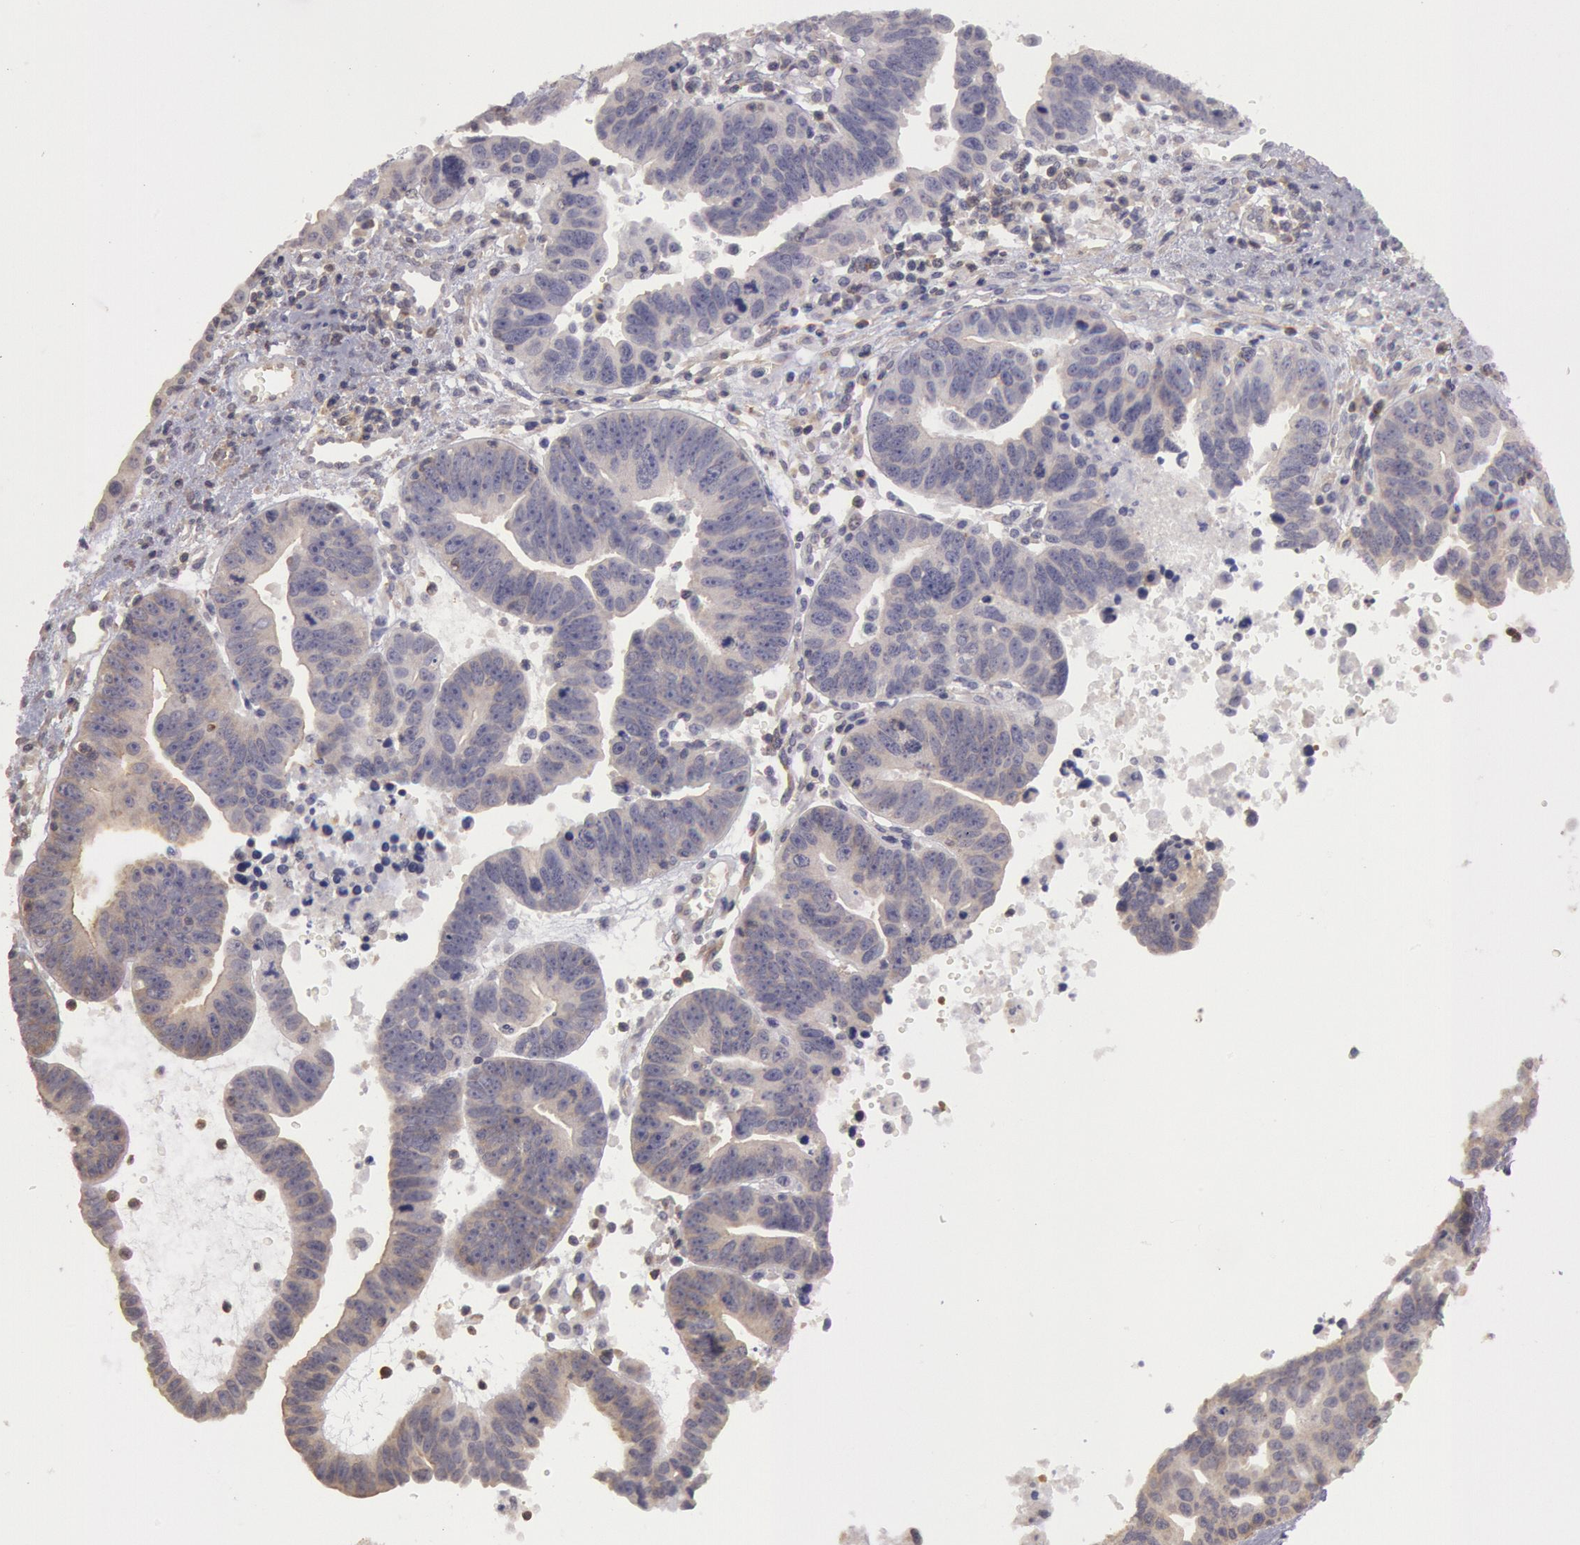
{"staining": {"intensity": "weak", "quantity": "25%-75%", "location": "cytoplasmic/membranous"}, "tissue": "ovarian cancer", "cell_type": "Tumor cells", "image_type": "cancer", "snomed": [{"axis": "morphology", "description": "Carcinoma, endometroid"}, {"axis": "morphology", "description": "Cystadenocarcinoma, serous, NOS"}, {"axis": "topography", "description": "Ovary"}], "caption": "Ovarian cancer (endometroid carcinoma) stained with a protein marker demonstrates weak staining in tumor cells.", "gene": "NMT2", "patient": {"sex": "female", "age": 45}}